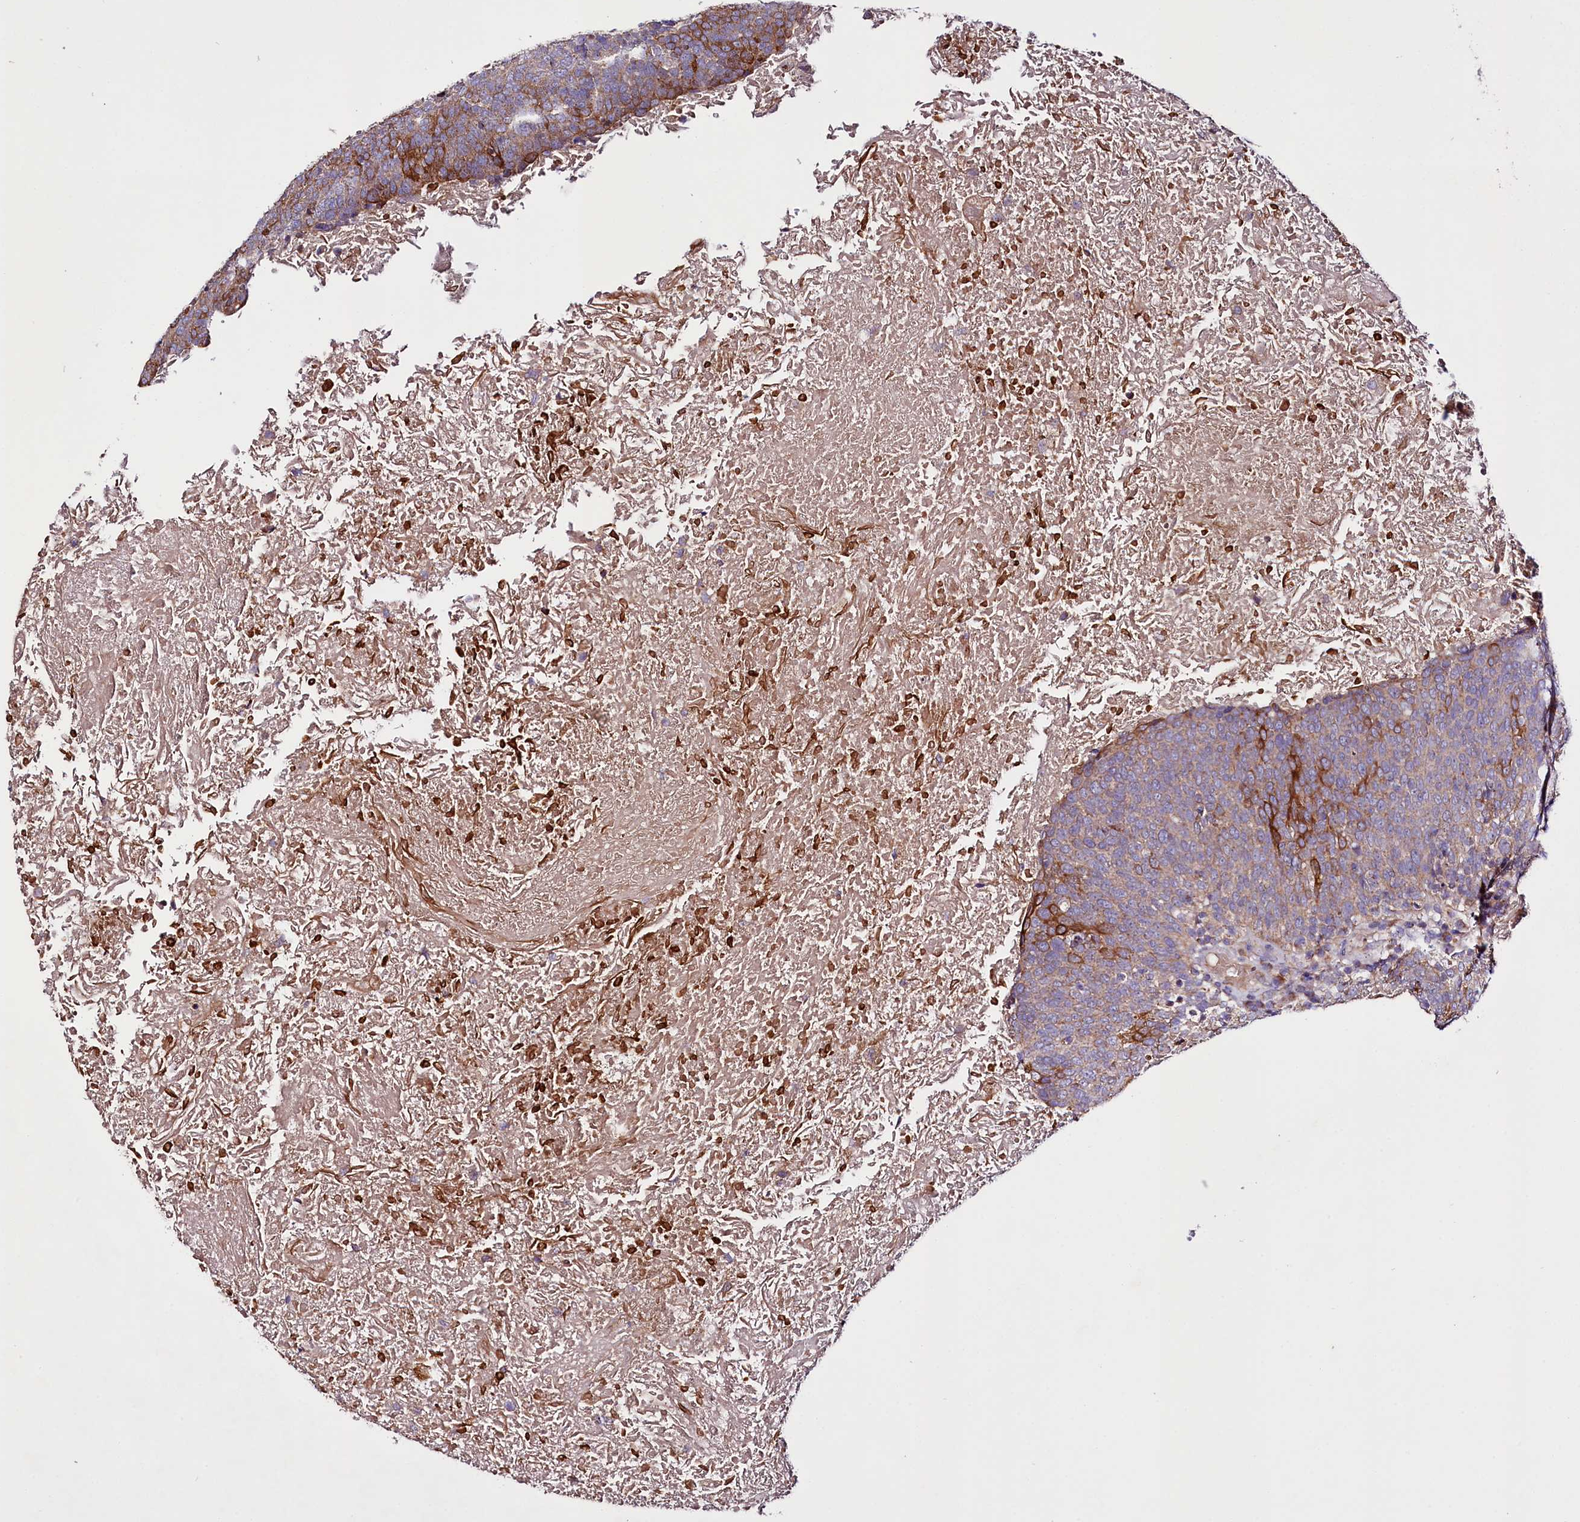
{"staining": {"intensity": "moderate", "quantity": "<25%", "location": "cytoplasmic/membranous"}, "tissue": "head and neck cancer", "cell_type": "Tumor cells", "image_type": "cancer", "snomed": [{"axis": "morphology", "description": "Squamous cell carcinoma, NOS"}, {"axis": "morphology", "description": "Squamous cell carcinoma, metastatic, NOS"}, {"axis": "topography", "description": "Lymph node"}, {"axis": "topography", "description": "Head-Neck"}], "caption": "Immunohistochemistry (DAB (3,3'-diaminobenzidine)) staining of human head and neck metastatic squamous cell carcinoma demonstrates moderate cytoplasmic/membranous protein staining in approximately <25% of tumor cells. The protein is shown in brown color, while the nuclei are stained blue.", "gene": "ZNF45", "patient": {"sex": "male", "age": 62}}